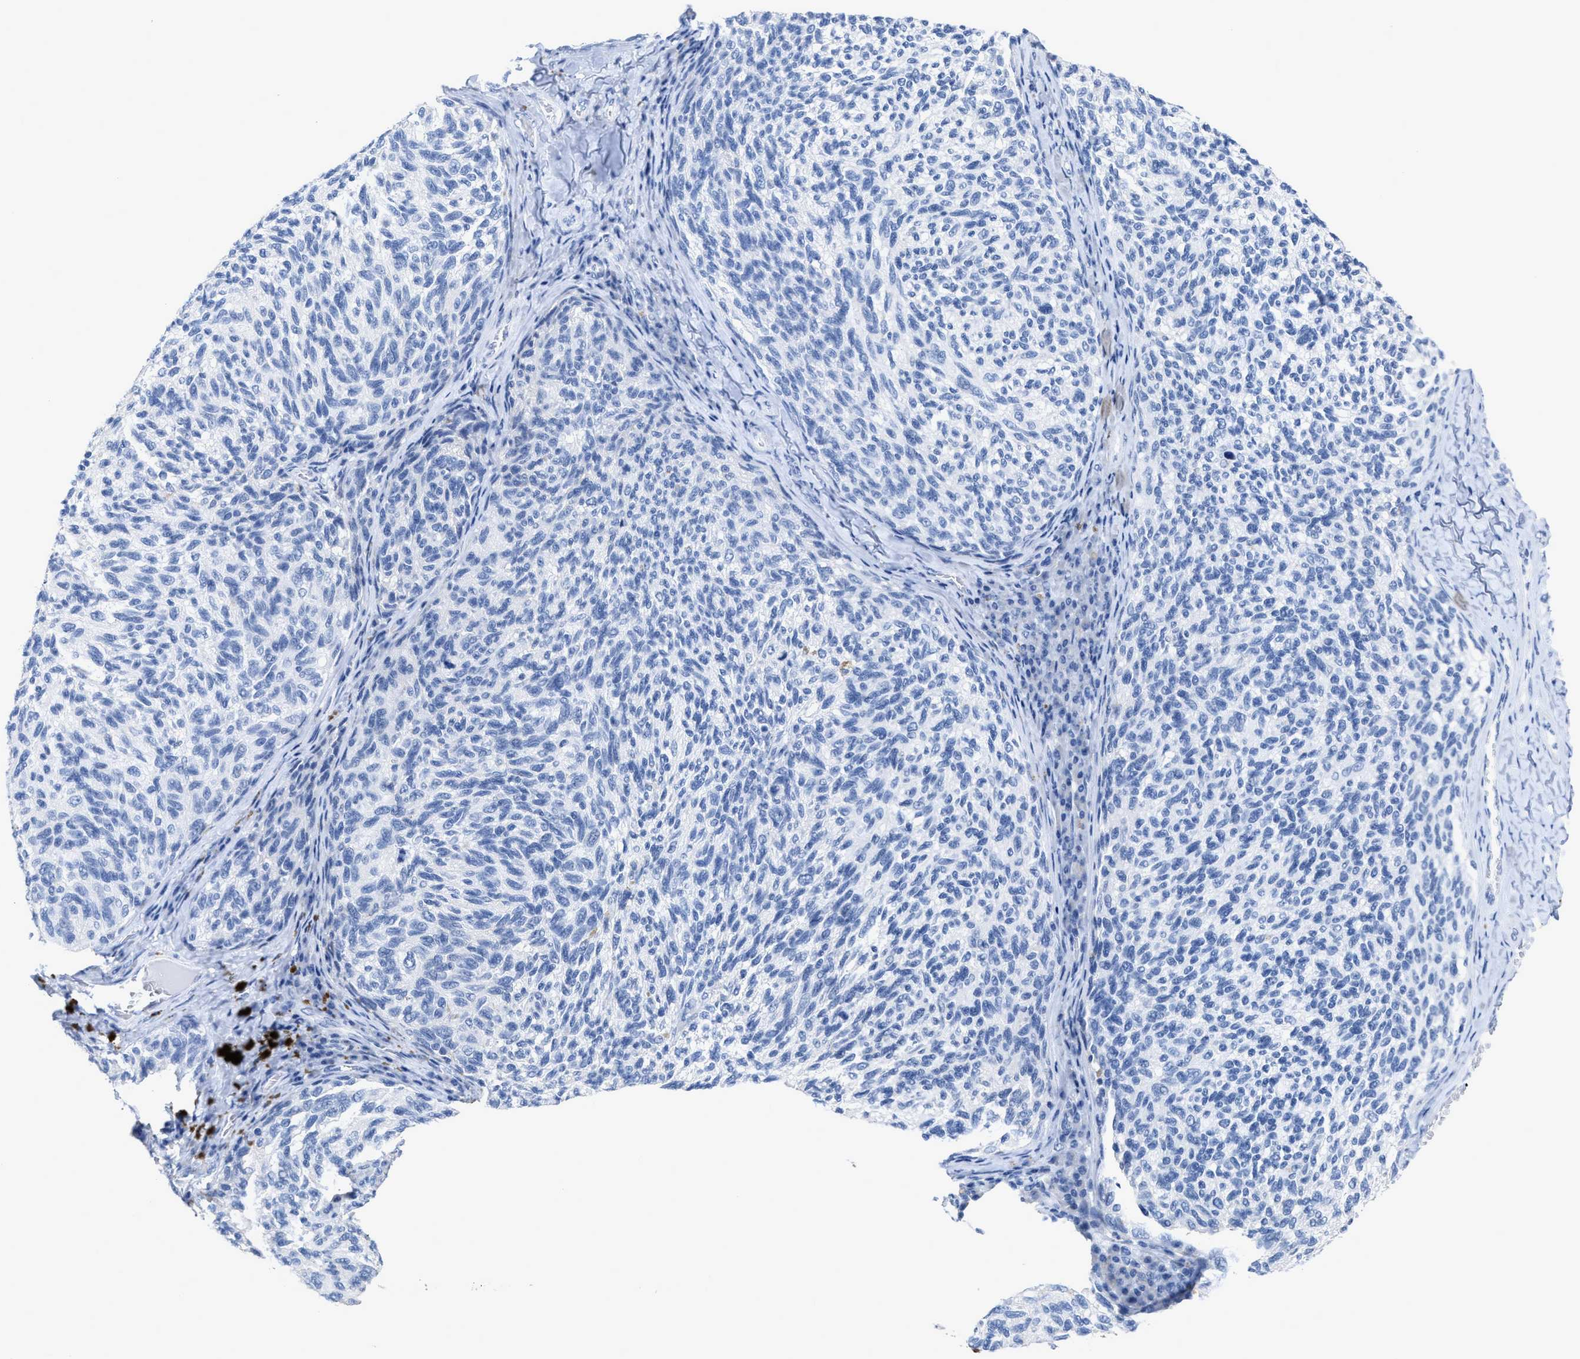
{"staining": {"intensity": "negative", "quantity": "none", "location": "none"}, "tissue": "melanoma", "cell_type": "Tumor cells", "image_type": "cancer", "snomed": [{"axis": "morphology", "description": "Malignant melanoma, NOS"}, {"axis": "topography", "description": "Skin"}], "caption": "Tumor cells are negative for protein expression in human melanoma.", "gene": "CEACAM5", "patient": {"sex": "female", "age": 73}}